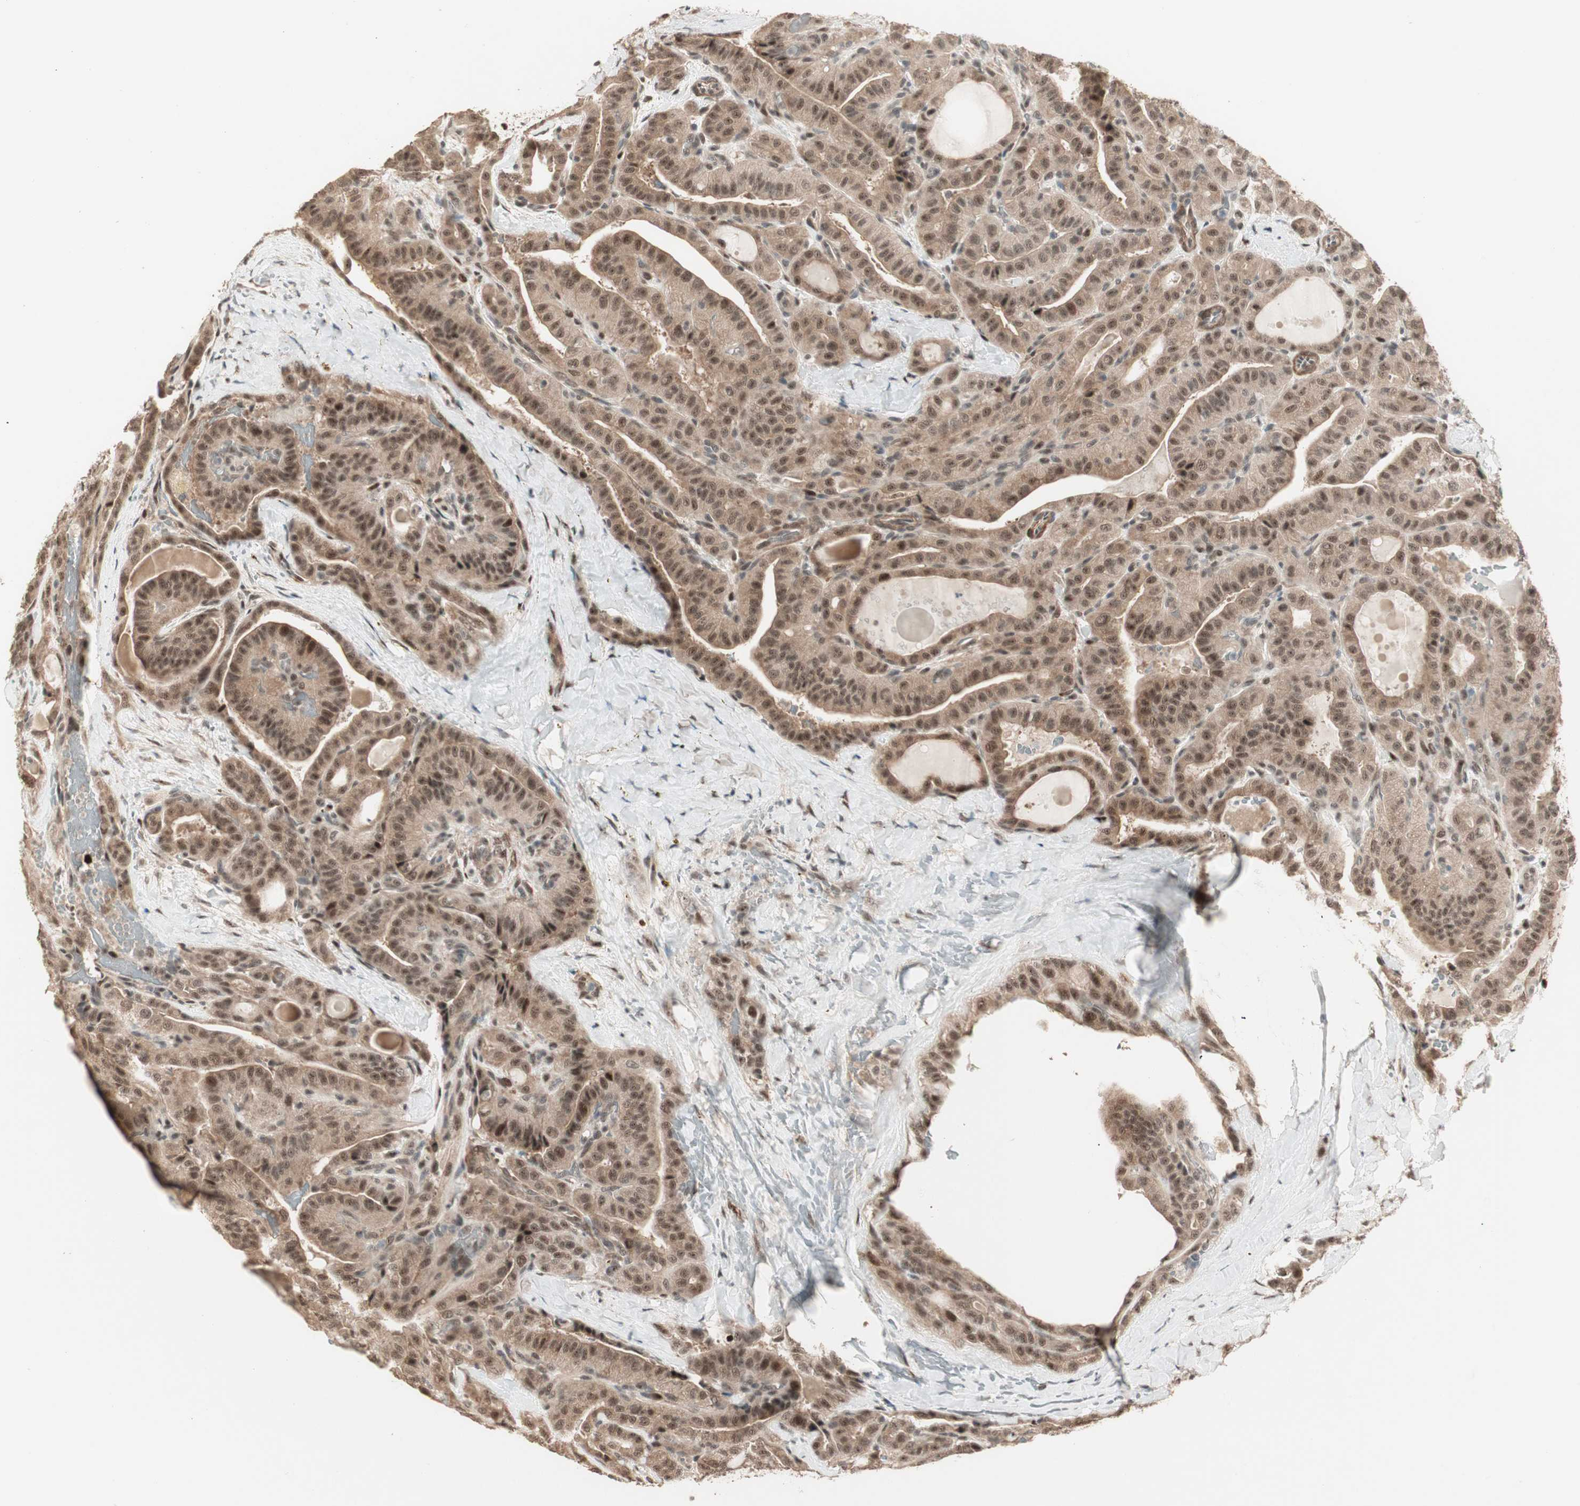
{"staining": {"intensity": "moderate", "quantity": ">75%", "location": "cytoplasmic/membranous,nuclear"}, "tissue": "thyroid cancer", "cell_type": "Tumor cells", "image_type": "cancer", "snomed": [{"axis": "morphology", "description": "Papillary adenocarcinoma, NOS"}, {"axis": "topography", "description": "Thyroid gland"}], "caption": "The image reveals immunohistochemical staining of papillary adenocarcinoma (thyroid). There is moderate cytoplasmic/membranous and nuclear positivity is appreciated in about >75% of tumor cells.", "gene": "ZSCAN31", "patient": {"sex": "male", "age": 77}}